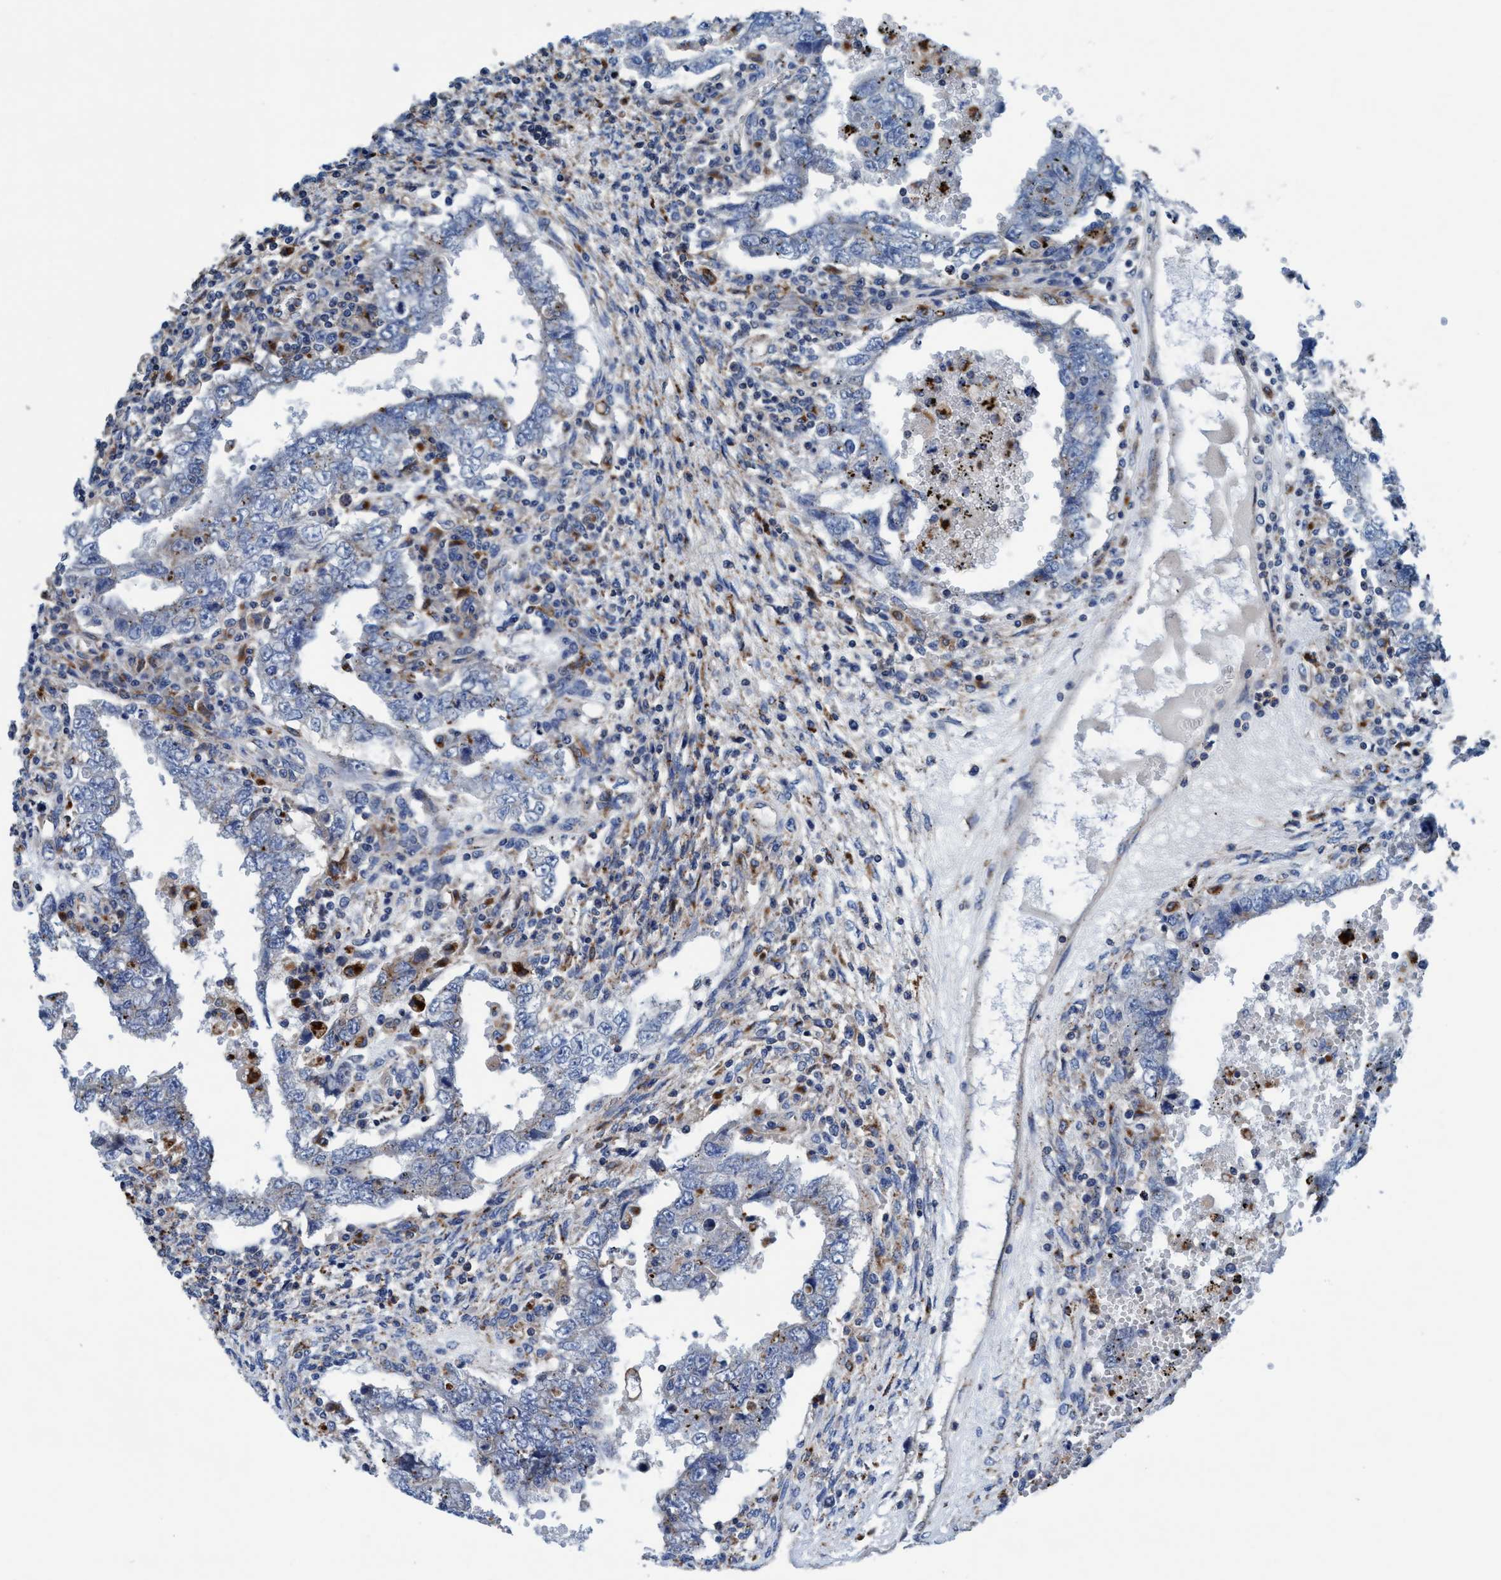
{"staining": {"intensity": "negative", "quantity": "none", "location": "none"}, "tissue": "testis cancer", "cell_type": "Tumor cells", "image_type": "cancer", "snomed": [{"axis": "morphology", "description": "Carcinoma, Embryonal, NOS"}, {"axis": "topography", "description": "Testis"}], "caption": "High magnification brightfield microscopy of testis embryonal carcinoma stained with DAB (3,3'-diaminobenzidine) (brown) and counterstained with hematoxylin (blue): tumor cells show no significant staining.", "gene": "ENDOG", "patient": {"sex": "male", "age": 26}}